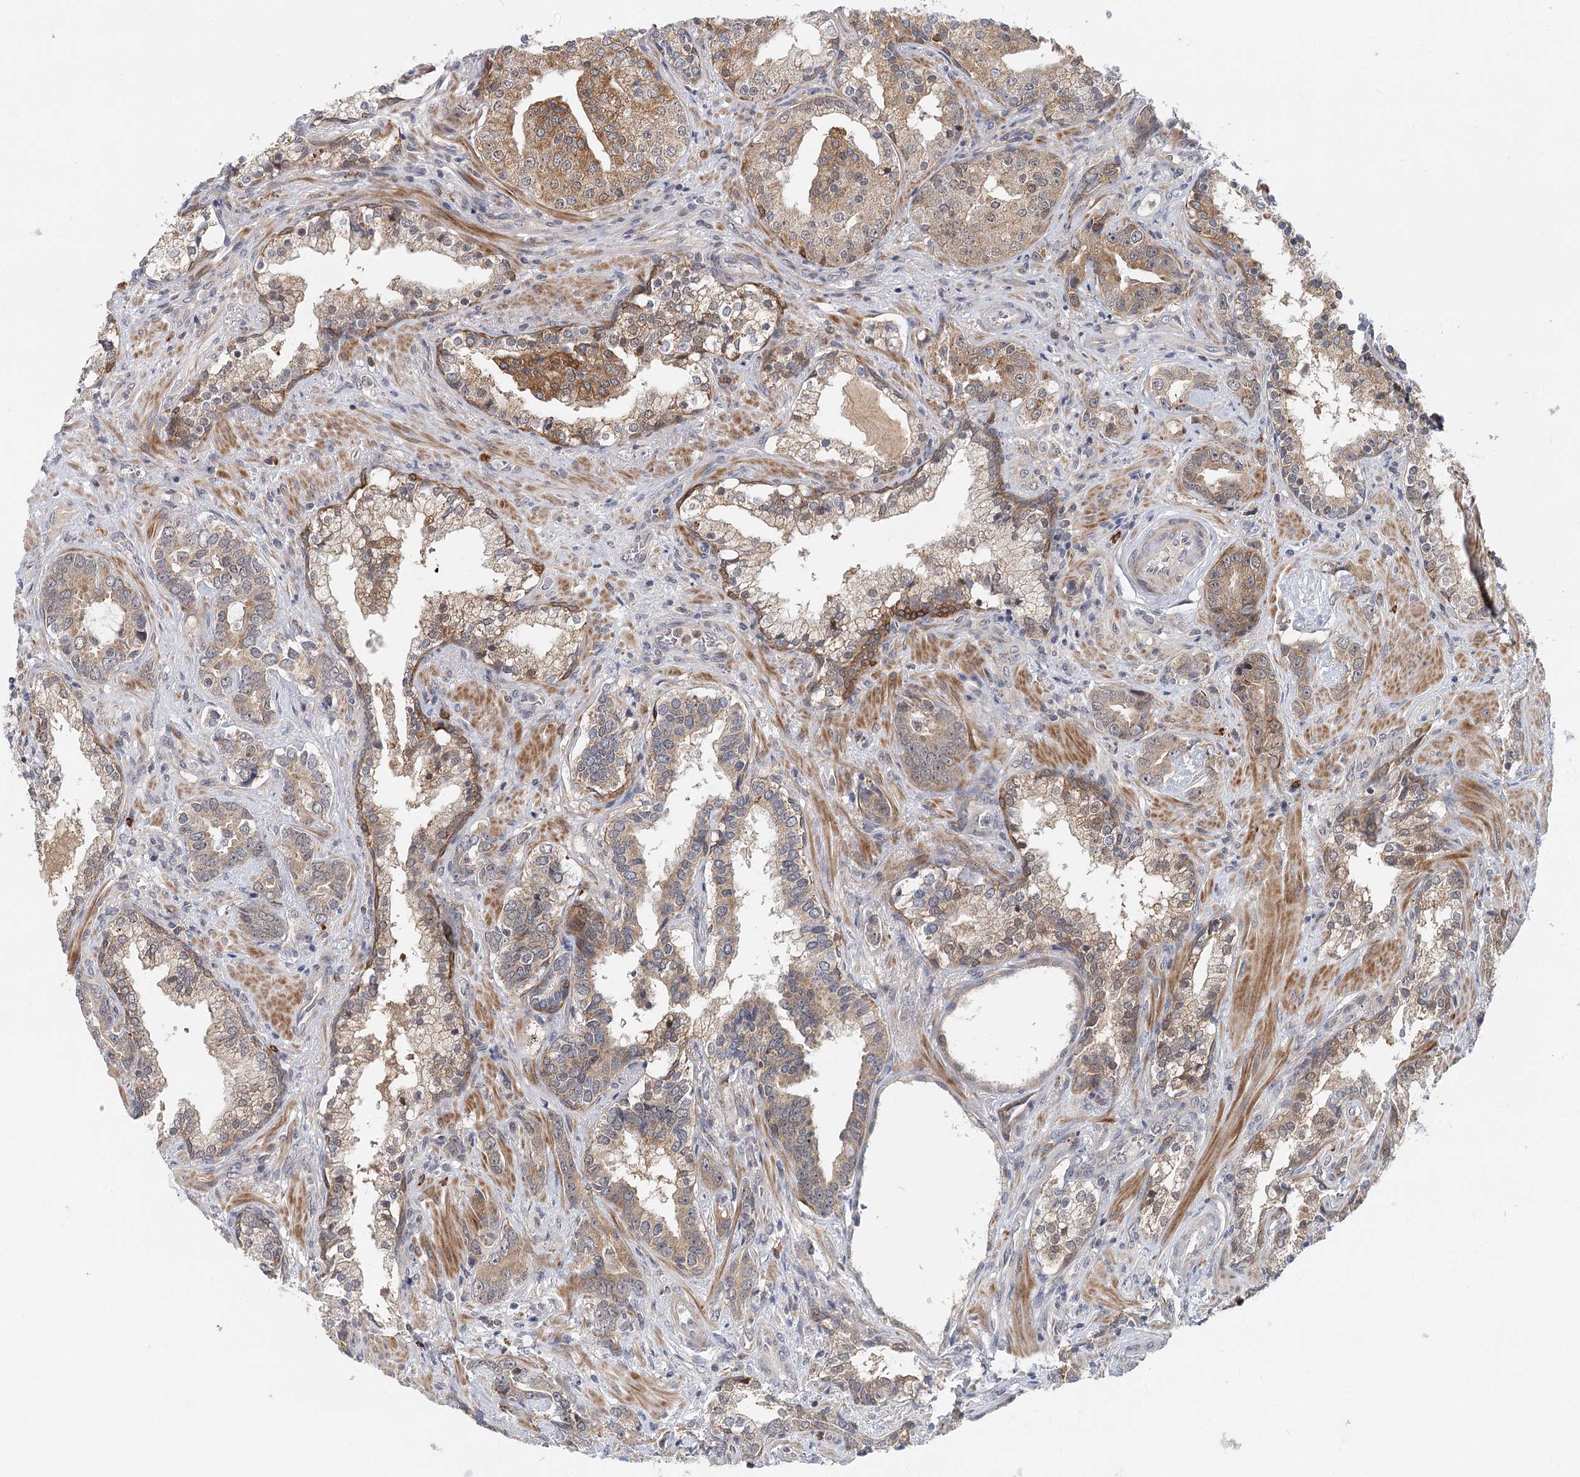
{"staining": {"intensity": "moderate", "quantity": ">75%", "location": "cytoplasmic/membranous"}, "tissue": "prostate cancer", "cell_type": "Tumor cells", "image_type": "cancer", "snomed": [{"axis": "morphology", "description": "Adenocarcinoma, High grade"}, {"axis": "topography", "description": "Prostate"}], "caption": "This image reveals adenocarcinoma (high-grade) (prostate) stained with immunohistochemistry (IHC) to label a protein in brown. The cytoplasmic/membranous of tumor cells show moderate positivity for the protein. Nuclei are counter-stained blue.", "gene": "AP3B1", "patient": {"sex": "male", "age": 58}}